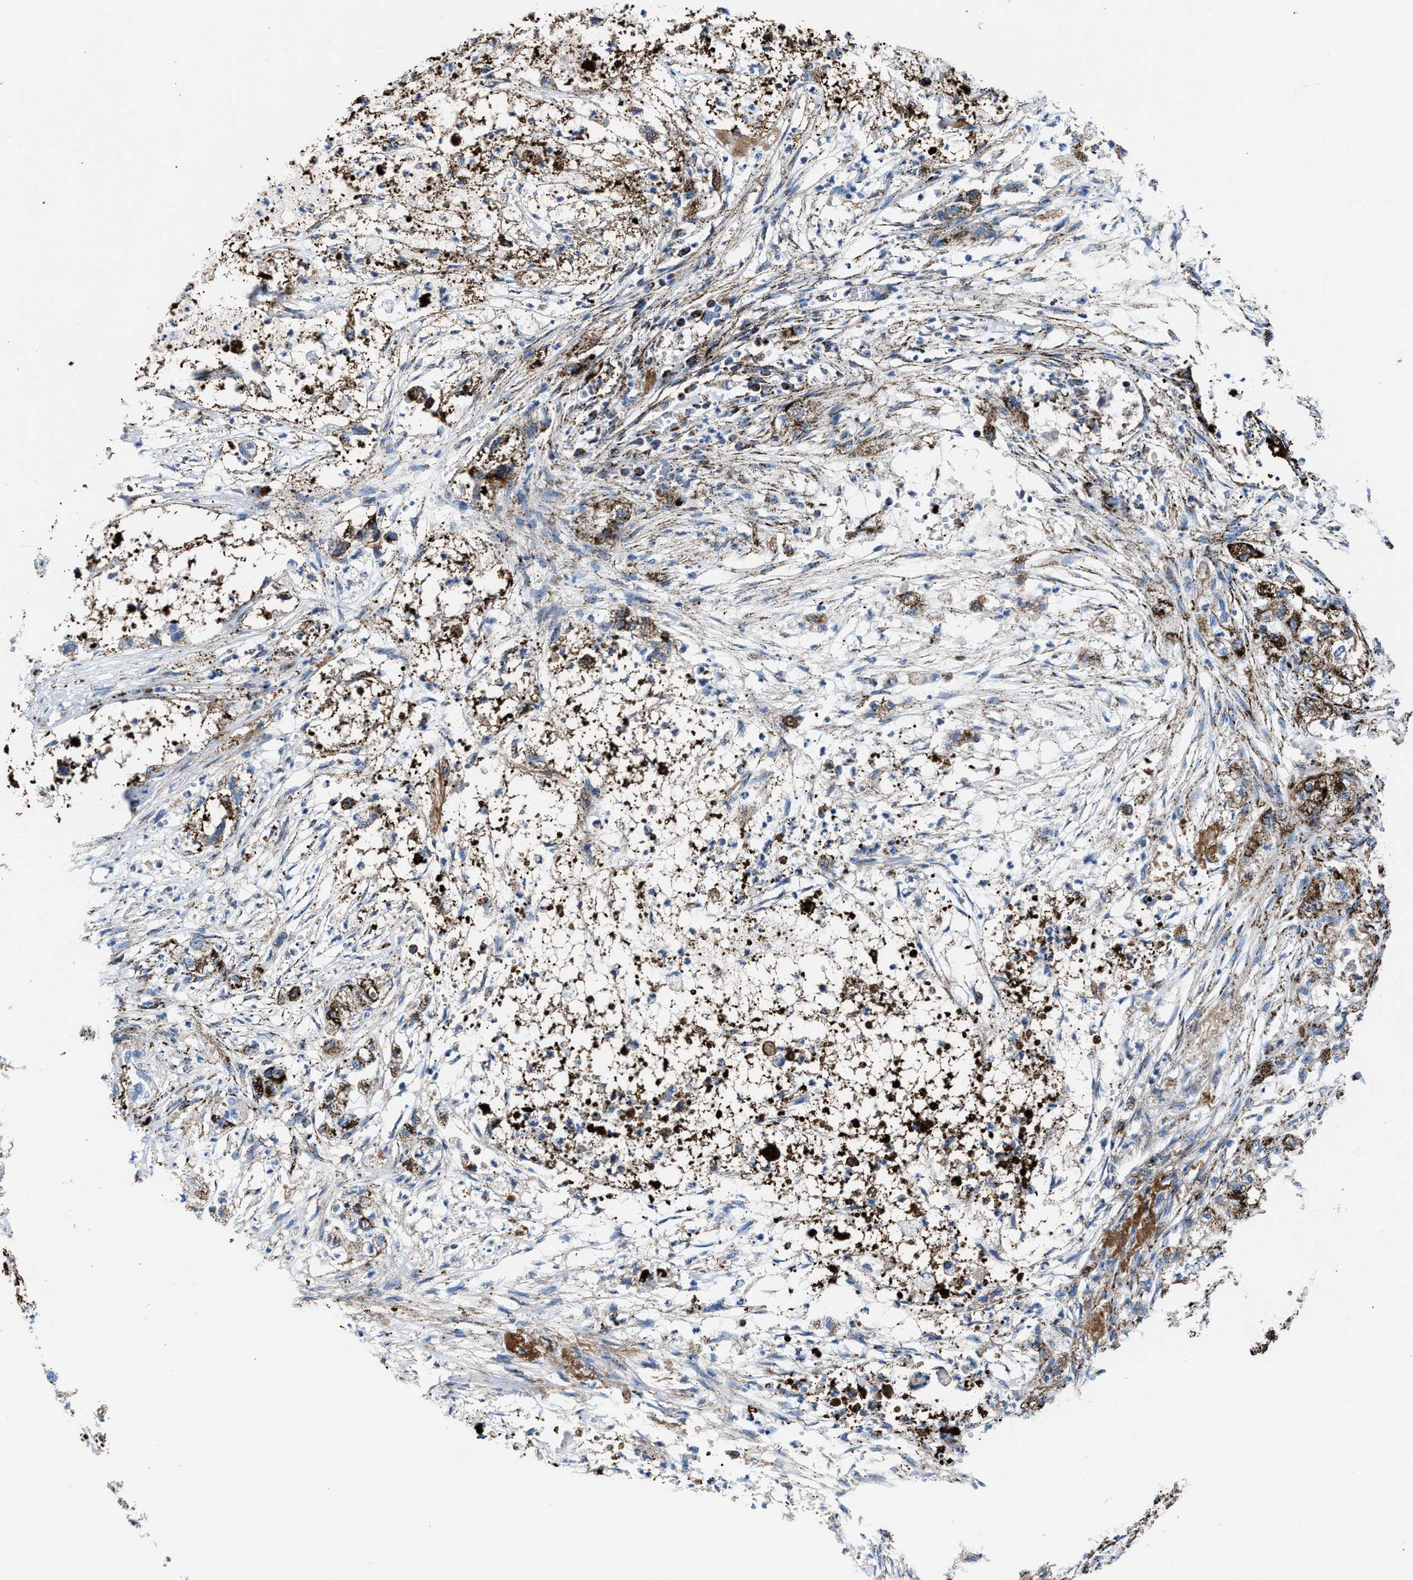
{"staining": {"intensity": "strong", "quantity": ">75%", "location": "cytoplasmic/membranous"}, "tissue": "pancreatic cancer", "cell_type": "Tumor cells", "image_type": "cancer", "snomed": [{"axis": "morphology", "description": "Adenocarcinoma, NOS"}, {"axis": "topography", "description": "Pancreas"}], "caption": "There is high levels of strong cytoplasmic/membranous staining in tumor cells of pancreatic cancer, as demonstrated by immunohistochemical staining (brown color).", "gene": "ALDH1B1", "patient": {"sex": "female", "age": 78}}